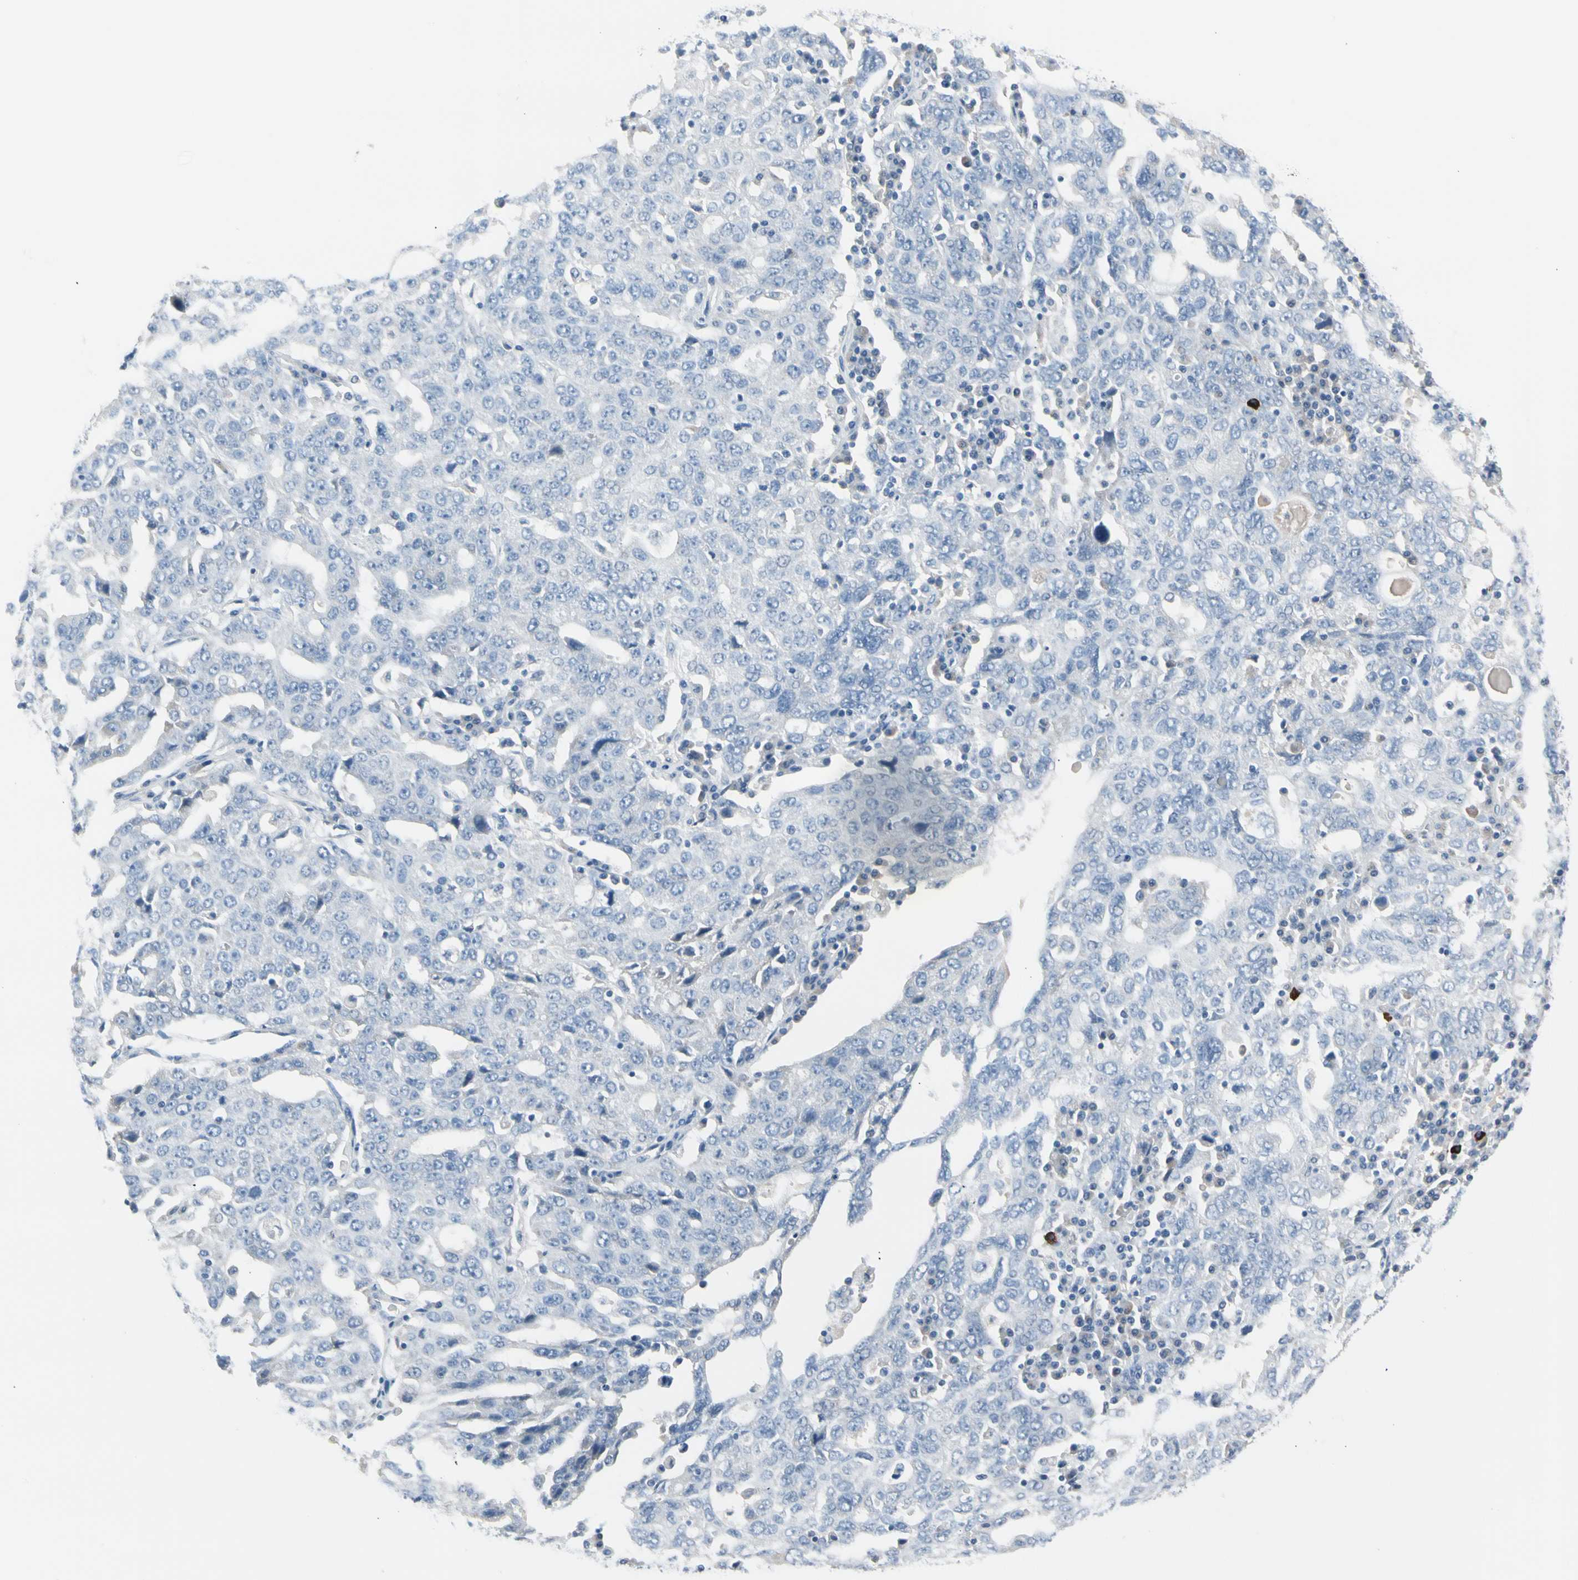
{"staining": {"intensity": "negative", "quantity": "none", "location": "none"}, "tissue": "ovarian cancer", "cell_type": "Tumor cells", "image_type": "cancer", "snomed": [{"axis": "morphology", "description": "Carcinoma, endometroid"}, {"axis": "topography", "description": "Ovary"}], "caption": "An IHC image of ovarian cancer (endometroid carcinoma) is shown. There is no staining in tumor cells of ovarian cancer (endometroid carcinoma). The staining was performed using DAB (3,3'-diaminobenzidine) to visualize the protein expression in brown, while the nuclei were stained in blue with hematoxylin (Magnification: 20x).", "gene": "TPO", "patient": {"sex": "female", "age": 62}}